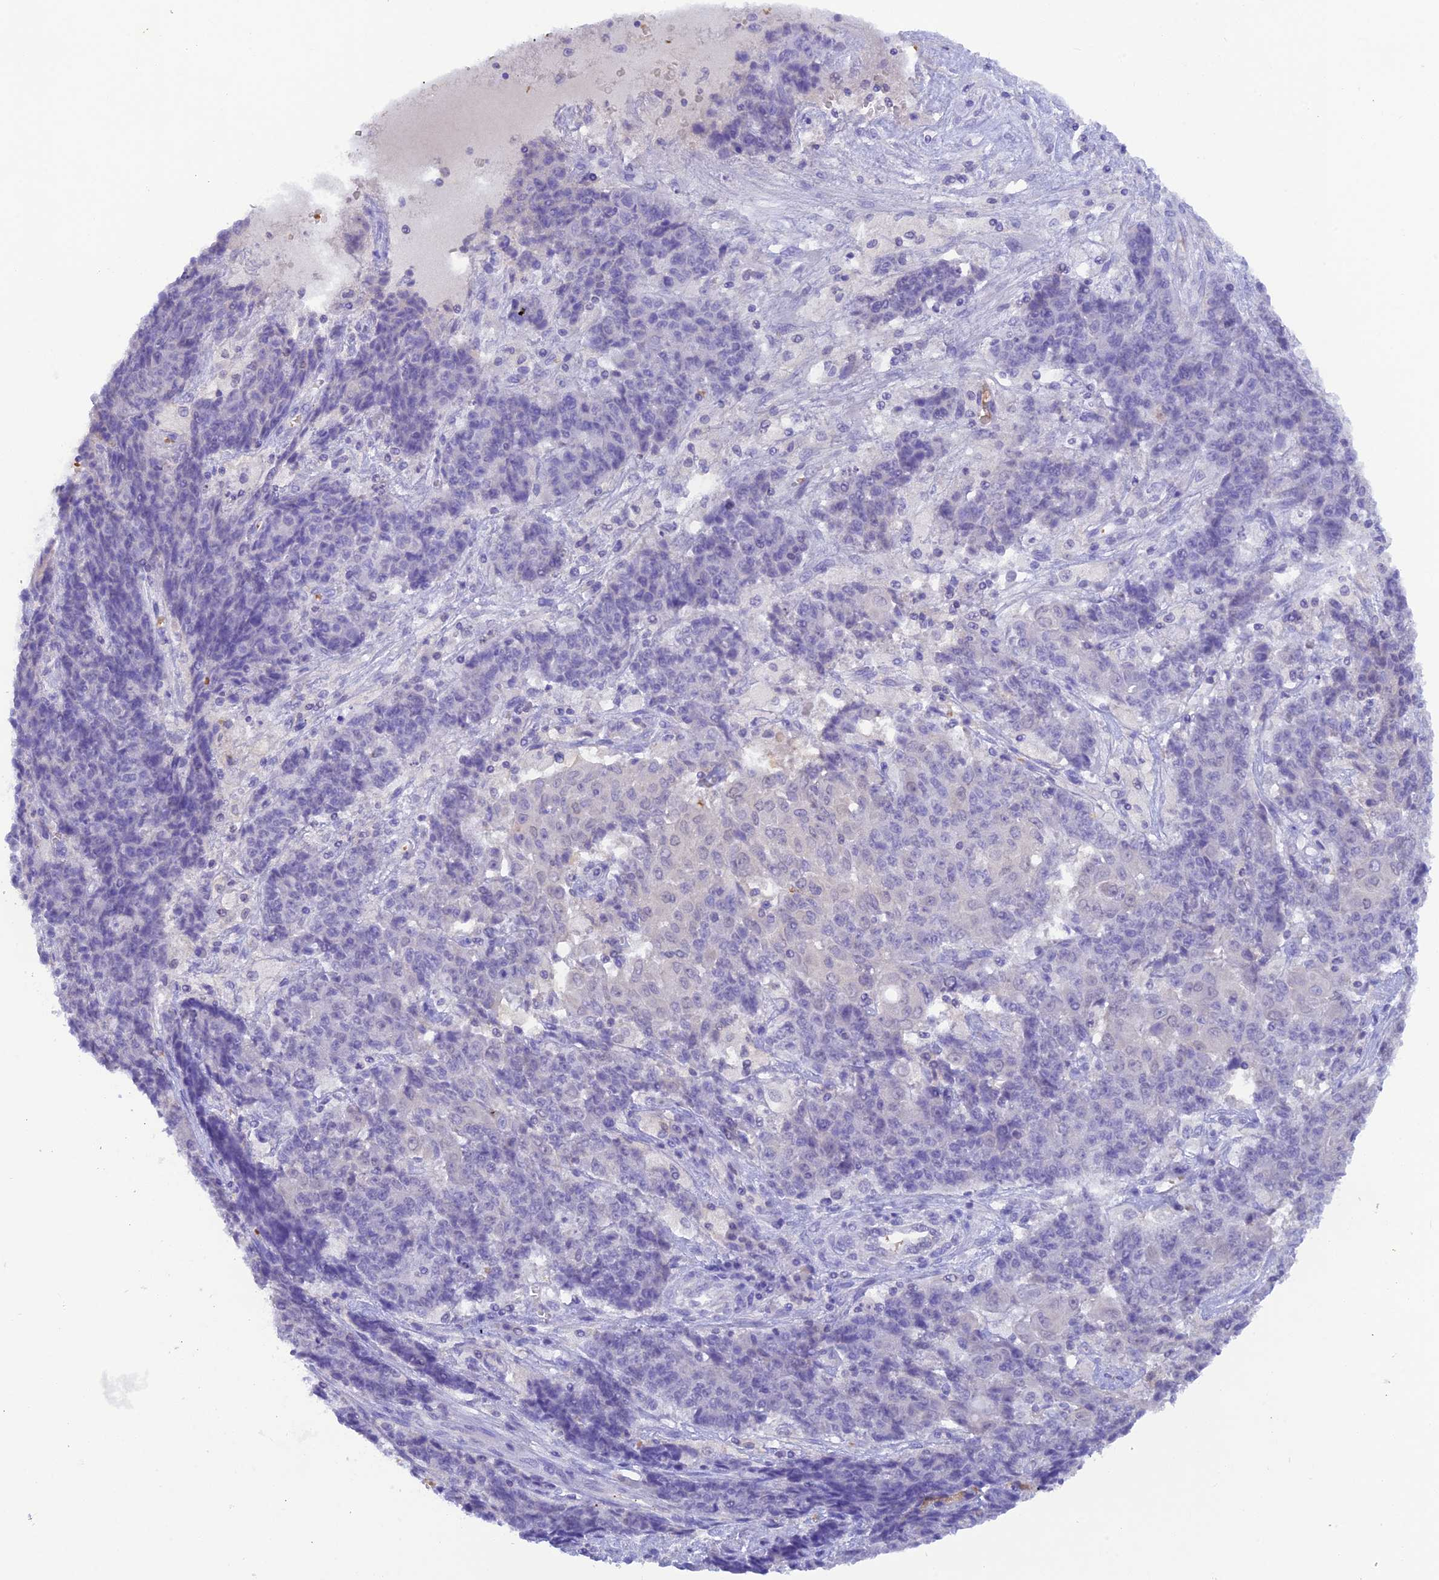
{"staining": {"intensity": "negative", "quantity": "none", "location": "none"}, "tissue": "ovarian cancer", "cell_type": "Tumor cells", "image_type": "cancer", "snomed": [{"axis": "morphology", "description": "Carcinoma, endometroid"}, {"axis": "topography", "description": "Ovary"}], "caption": "The histopathology image exhibits no significant staining in tumor cells of endometroid carcinoma (ovarian).", "gene": "HDHD2", "patient": {"sex": "female", "age": 42}}